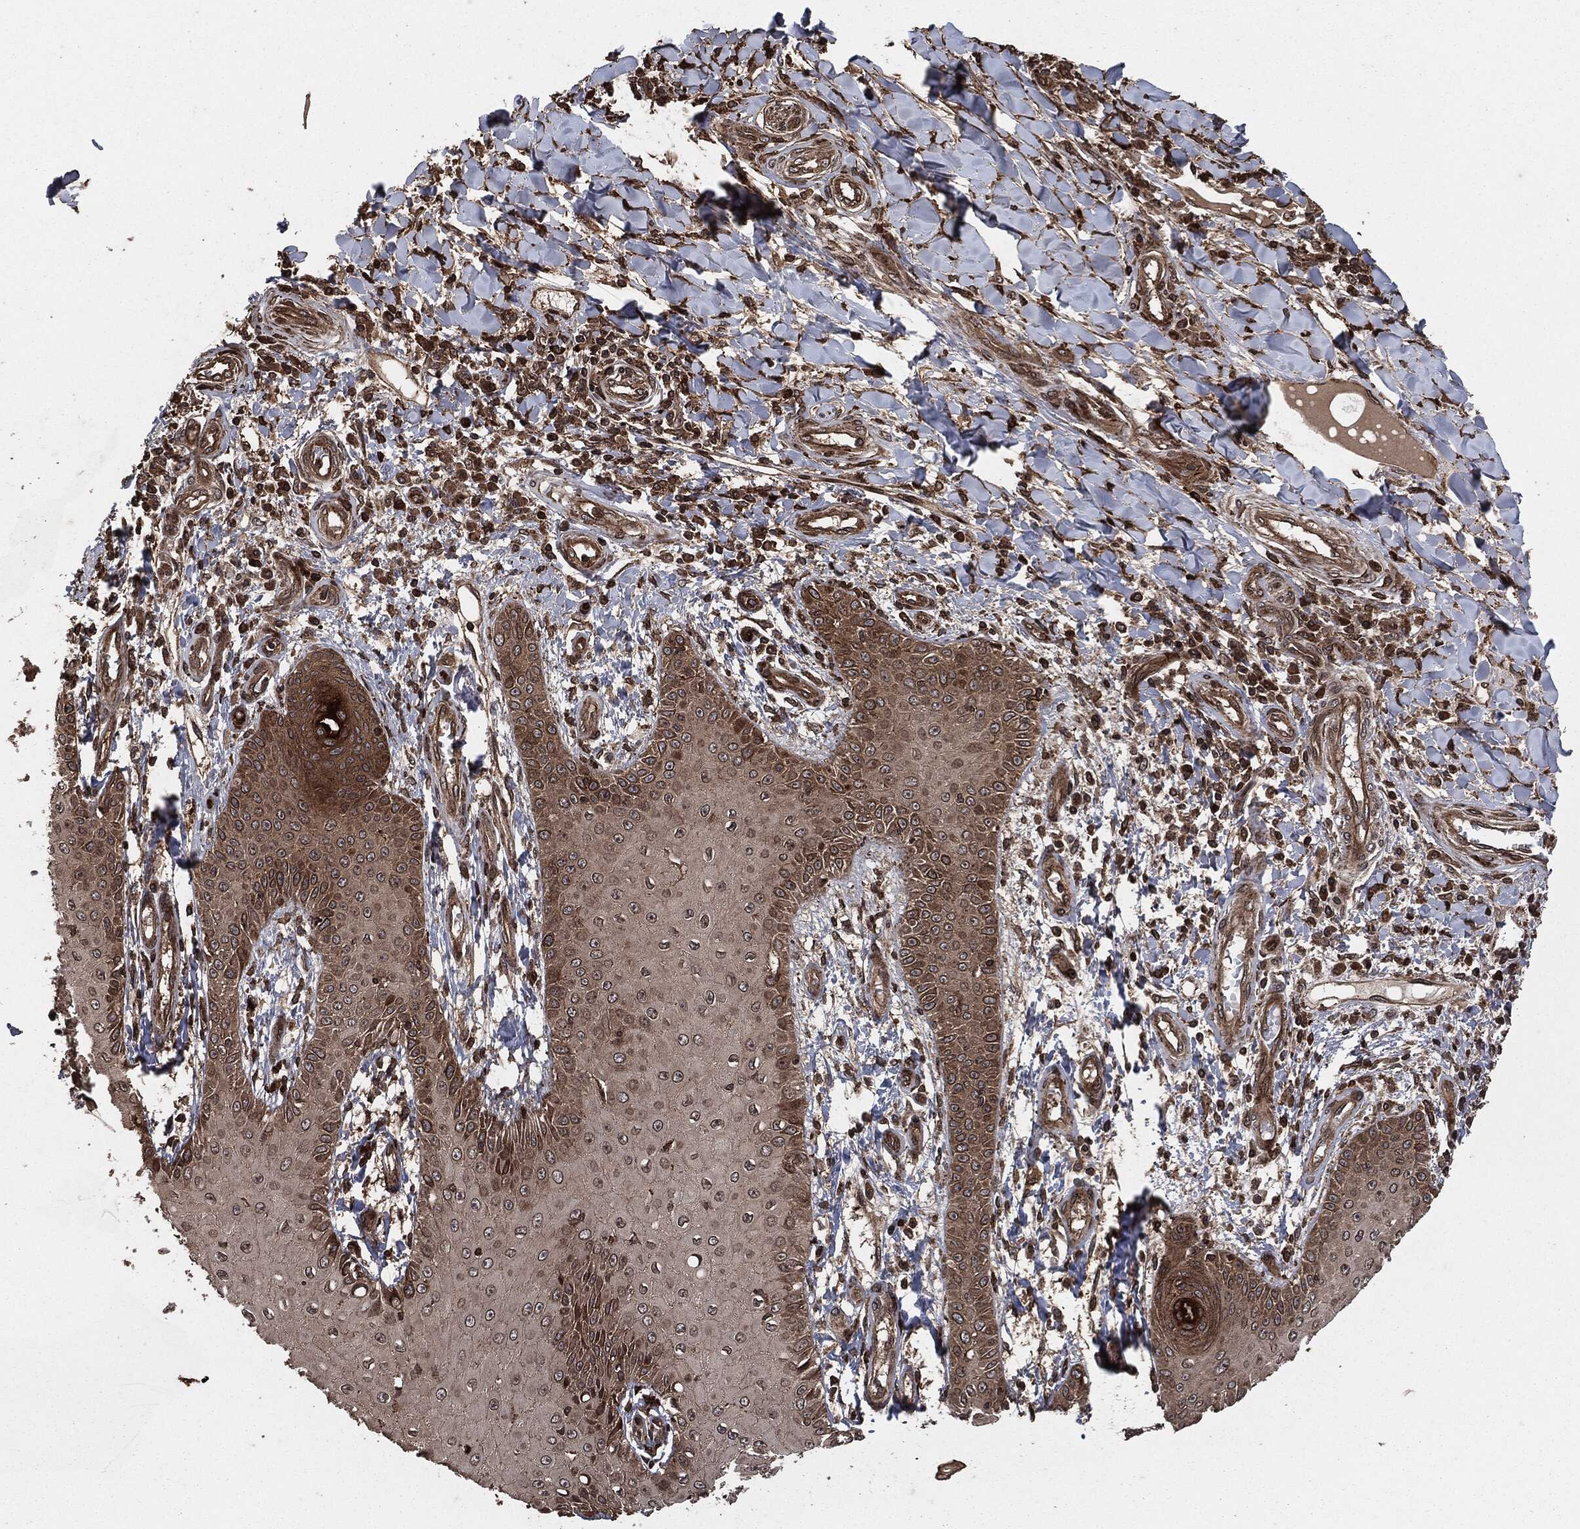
{"staining": {"intensity": "weak", "quantity": ">75%", "location": "cytoplasmic/membranous"}, "tissue": "skin cancer", "cell_type": "Tumor cells", "image_type": "cancer", "snomed": [{"axis": "morphology", "description": "Inflammation, NOS"}, {"axis": "morphology", "description": "Squamous cell carcinoma, NOS"}, {"axis": "topography", "description": "Skin"}], "caption": "DAB (3,3'-diaminobenzidine) immunohistochemical staining of human skin squamous cell carcinoma reveals weak cytoplasmic/membranous protein expression in approximately >75% of tumor cells.", "gene": "IFIT1", "patient": {"sex": "male", "age": 70}}